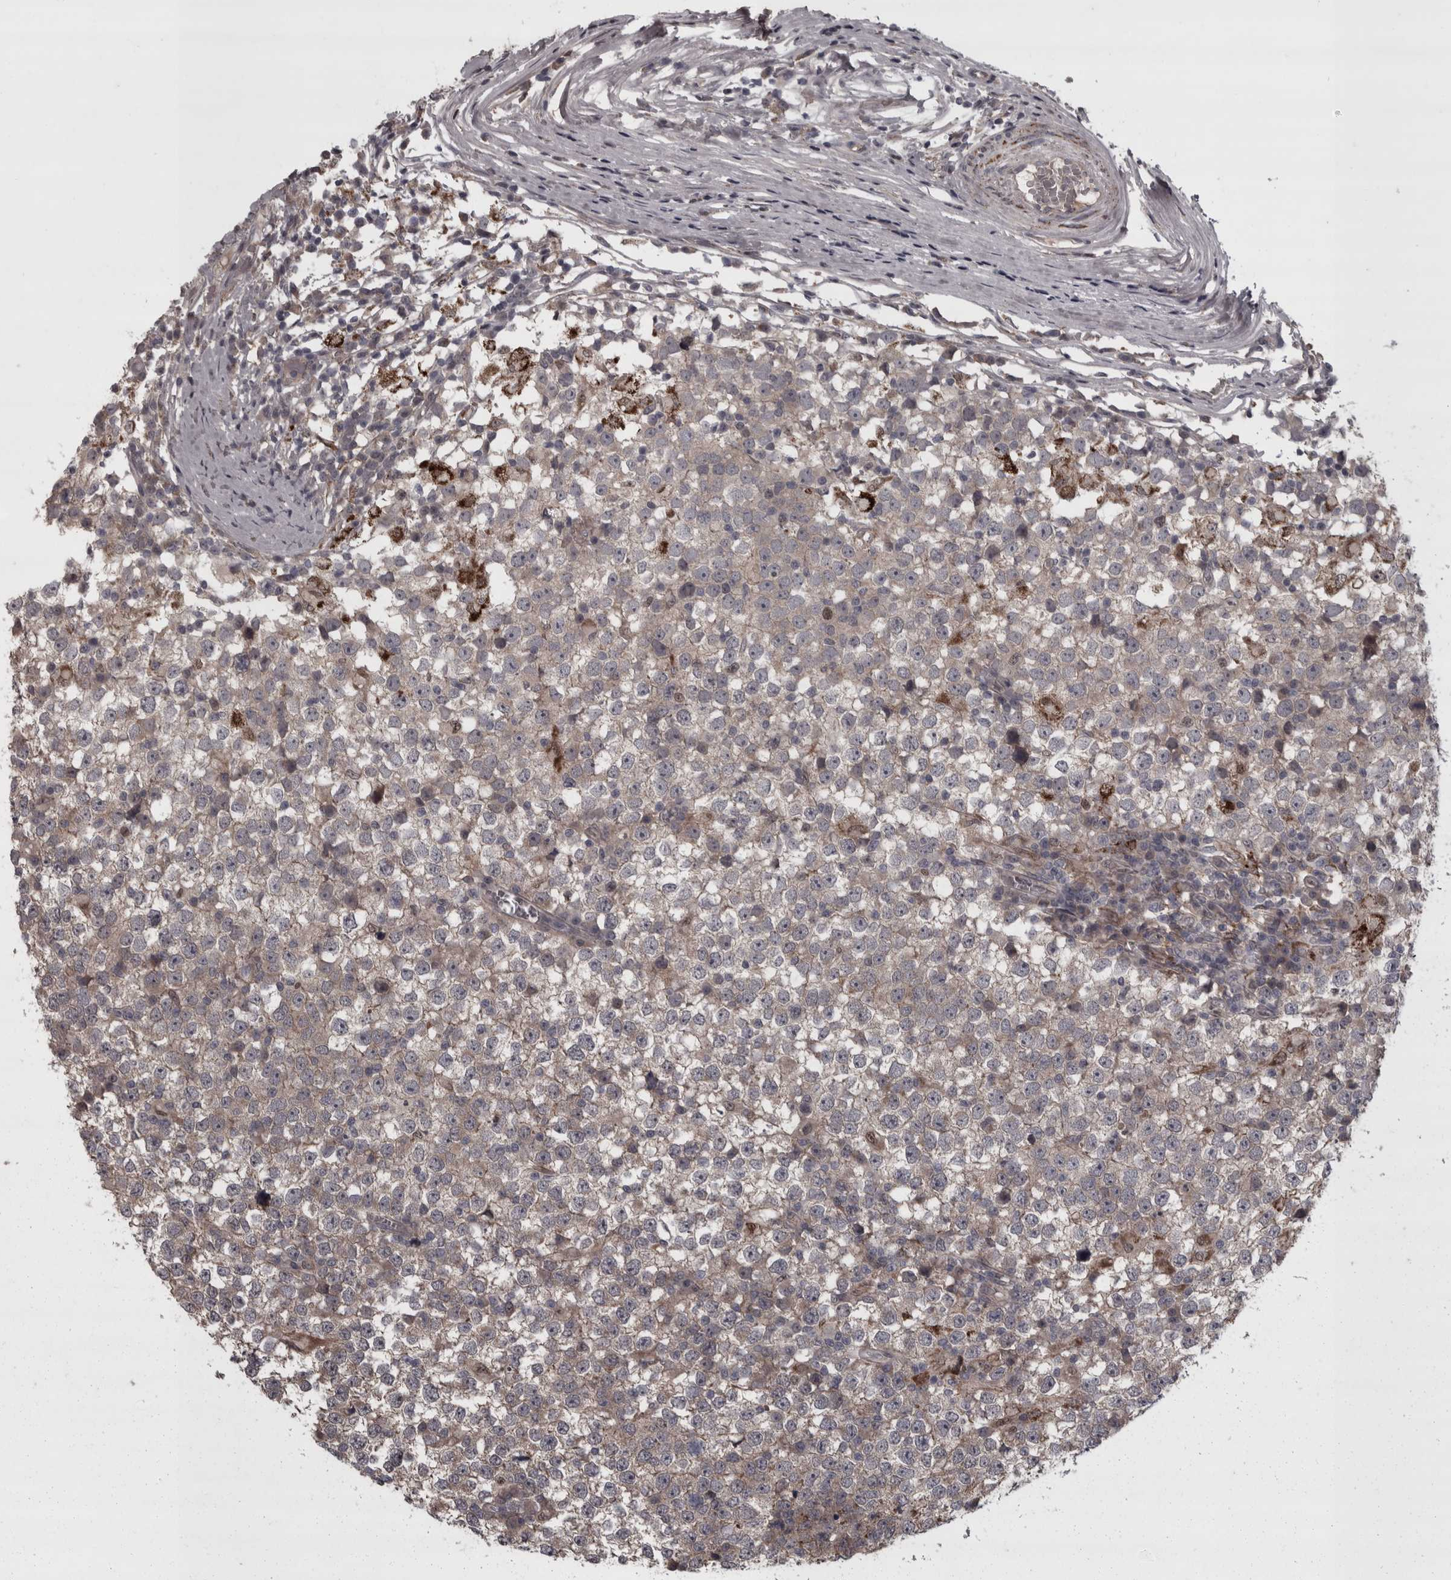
{"staining": {"intensity": "weak", "quantity": "25%-75%", "location": "cytoplasmic/membranous"}, "tissue": "testis cancer", "cell_type": "Tumor cells", "image_type": "cancer", "snomed": [{"axis": "morphology", "description": "Seminoma, NOS"}, {"axis": "topography", "description": "Testis"}], "caption": "Immunohistochemistry (IHC) of human testis cancer (seminoma) exhibits low levels of weak cytoplasmic/membranous positivity in approximately 25%-75% of tumor cells.", "gene": "PCDH17", "patient": {"sex": "male", "age": 65}}